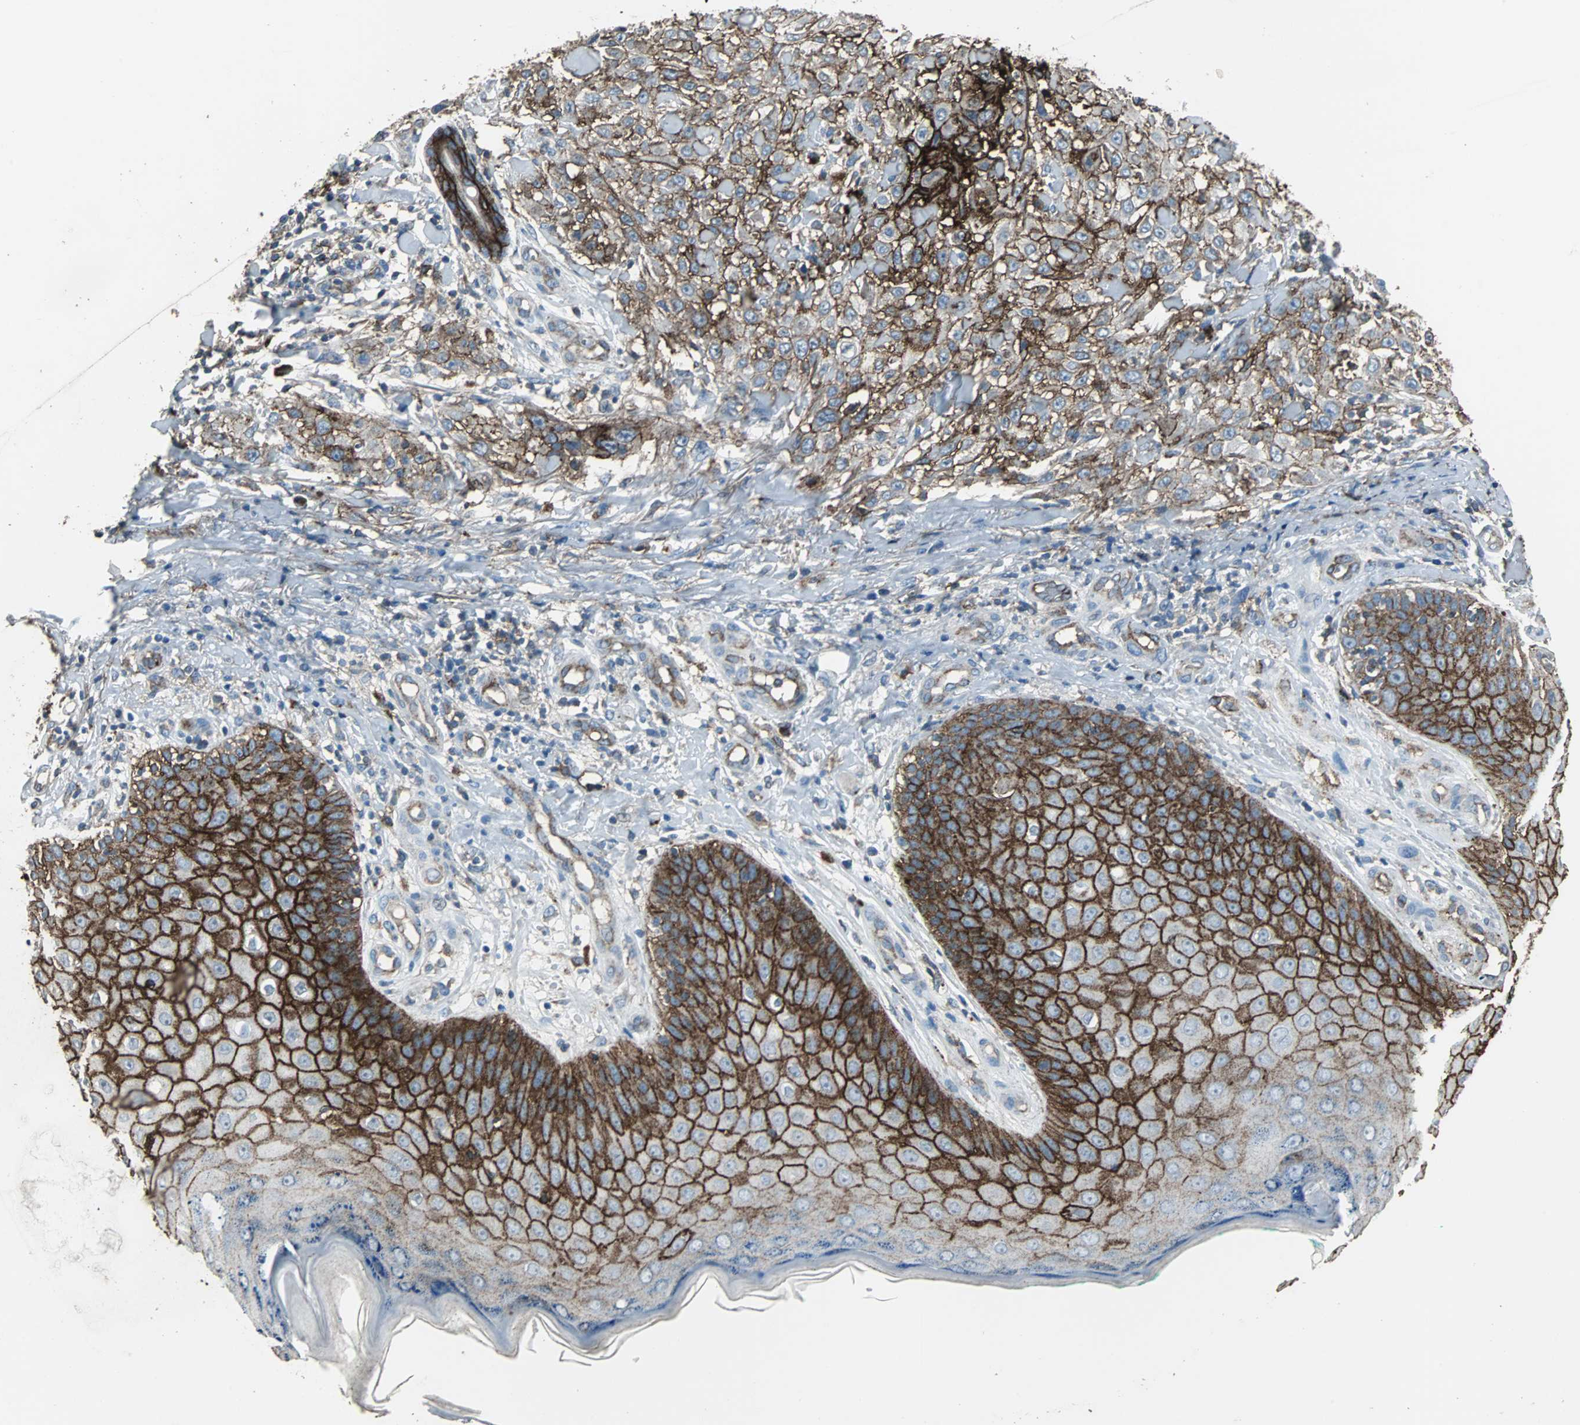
{"staining": {"intensity": "moderate", "quantity": ">75%", "location": "cytoplasmic/membranous"}, "tissue": "skin cancer", "cell_type": "Tumor cells", "image_type": "cancer", "snomed": [{"axis": "morphology", "description": "Squamous cell carcinoma, NOS"}, {"axis": "topography", "description": "Skin"}], "caption": "IHC image of neoplastic tissue: human skin squamous cell carcinoma stained using immunohistochemistry (IHC) exhibits medium levels of moderate protein expression localized specifically in the cytoplasmic/membranous of tumor cells, appearing as a cytoplasmic/membranous brown color.", "gene": "F11R", "patient": {"sex": "female", "age": 42}}